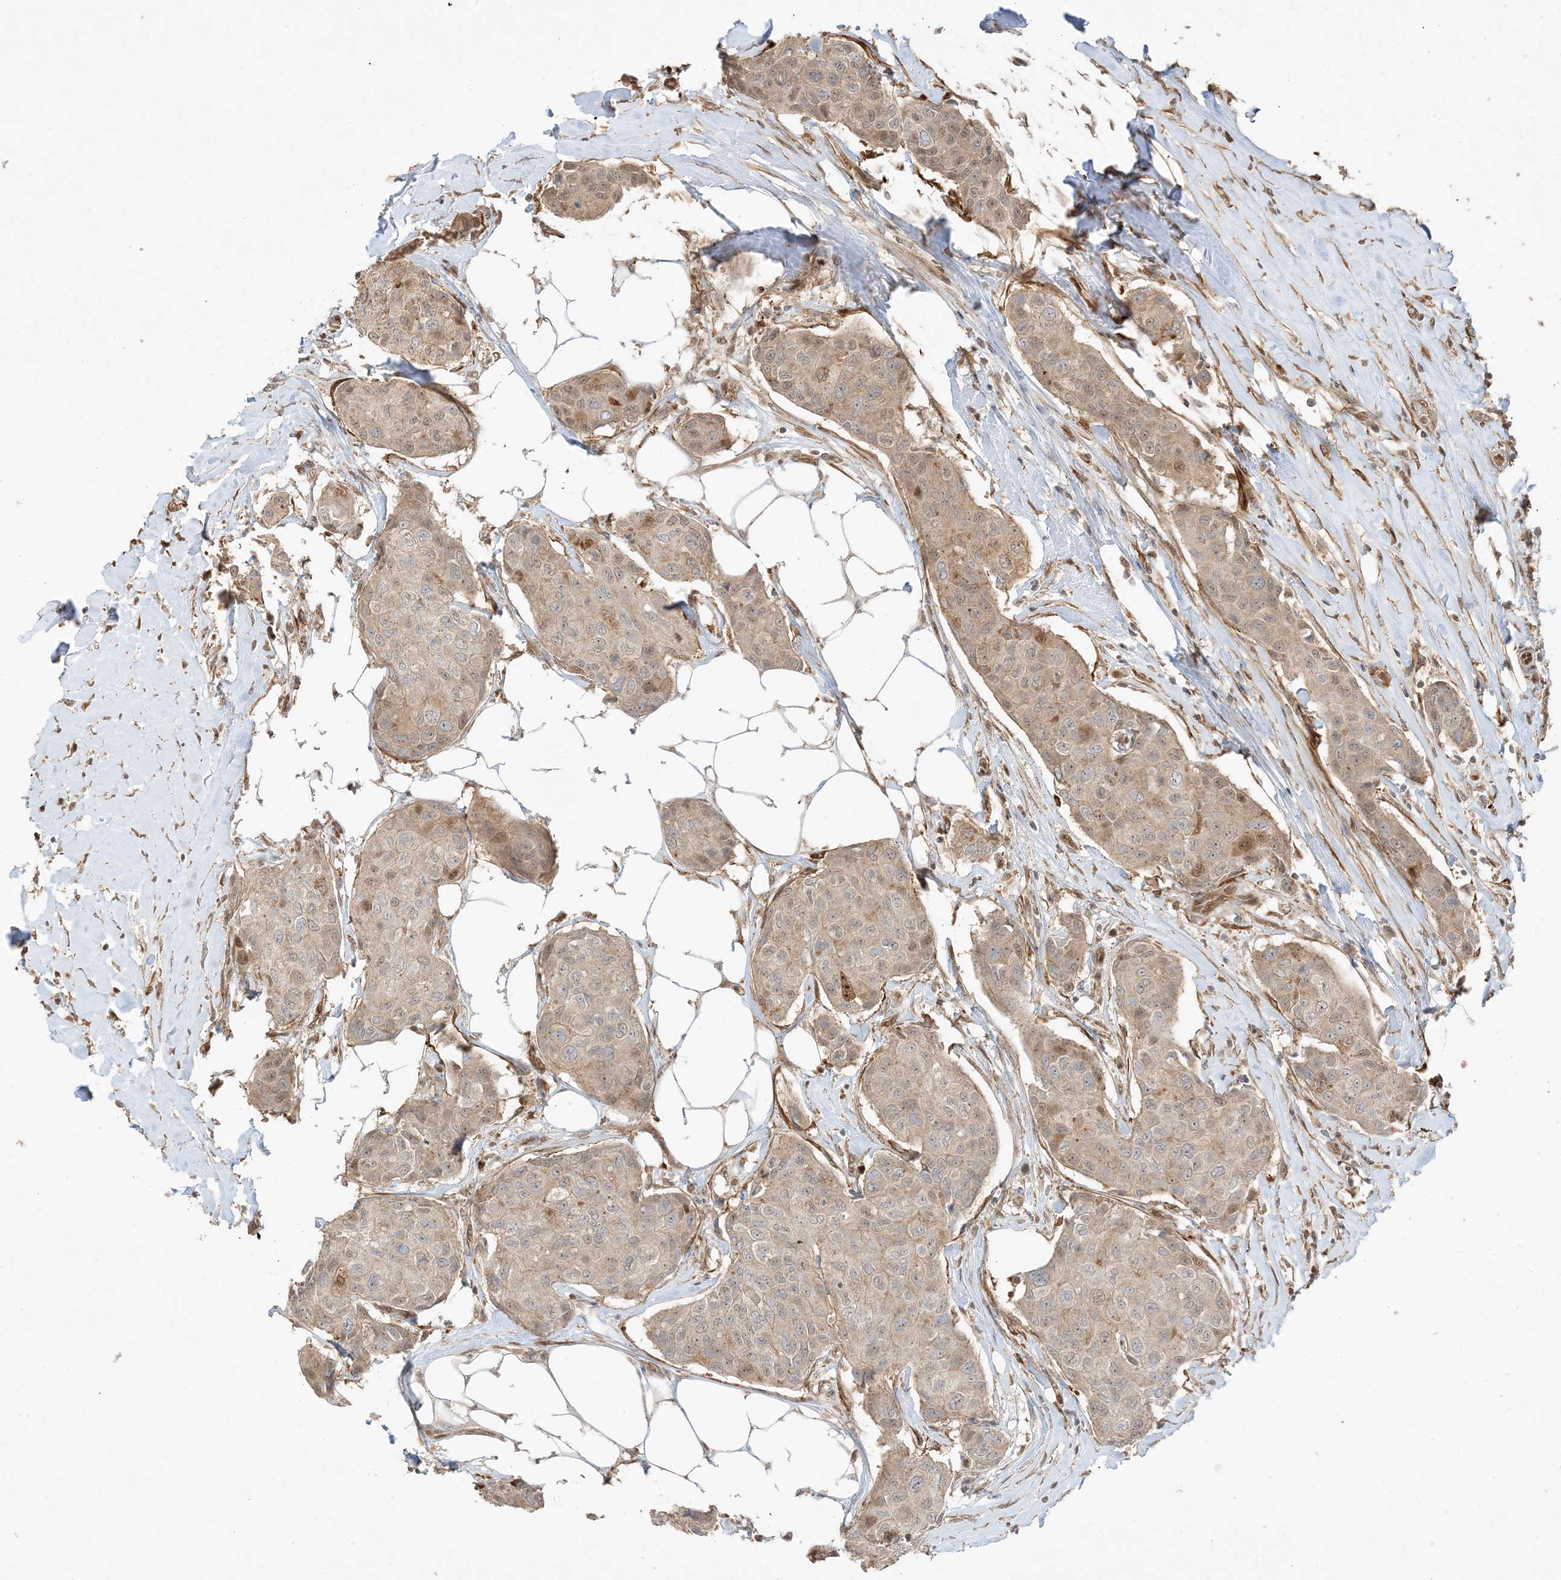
{"staining": {"intensity": "weak", "quantity": "25%-75%", "location": "cytoplasmic/membranous"}, "tissue": "breast cancer", "cell_type": "Tumor cells", "image_type": "cancer", "snomed": [{"axis": "morphology", "description": "Duct carcinoma"}, {"axis": "topography", "description": "Breast"}], "caption": "Immunohistochemical staining of breast intraductal carcinoma demonstrates low levels of weak cytoplasmic/membranous expression in approximately 25%-75% of tumor cells. (IHC, brightfield microscopy, high magnification).", "gene": "ZBTB41", "patient": {"sex": "female", "age": 80}}